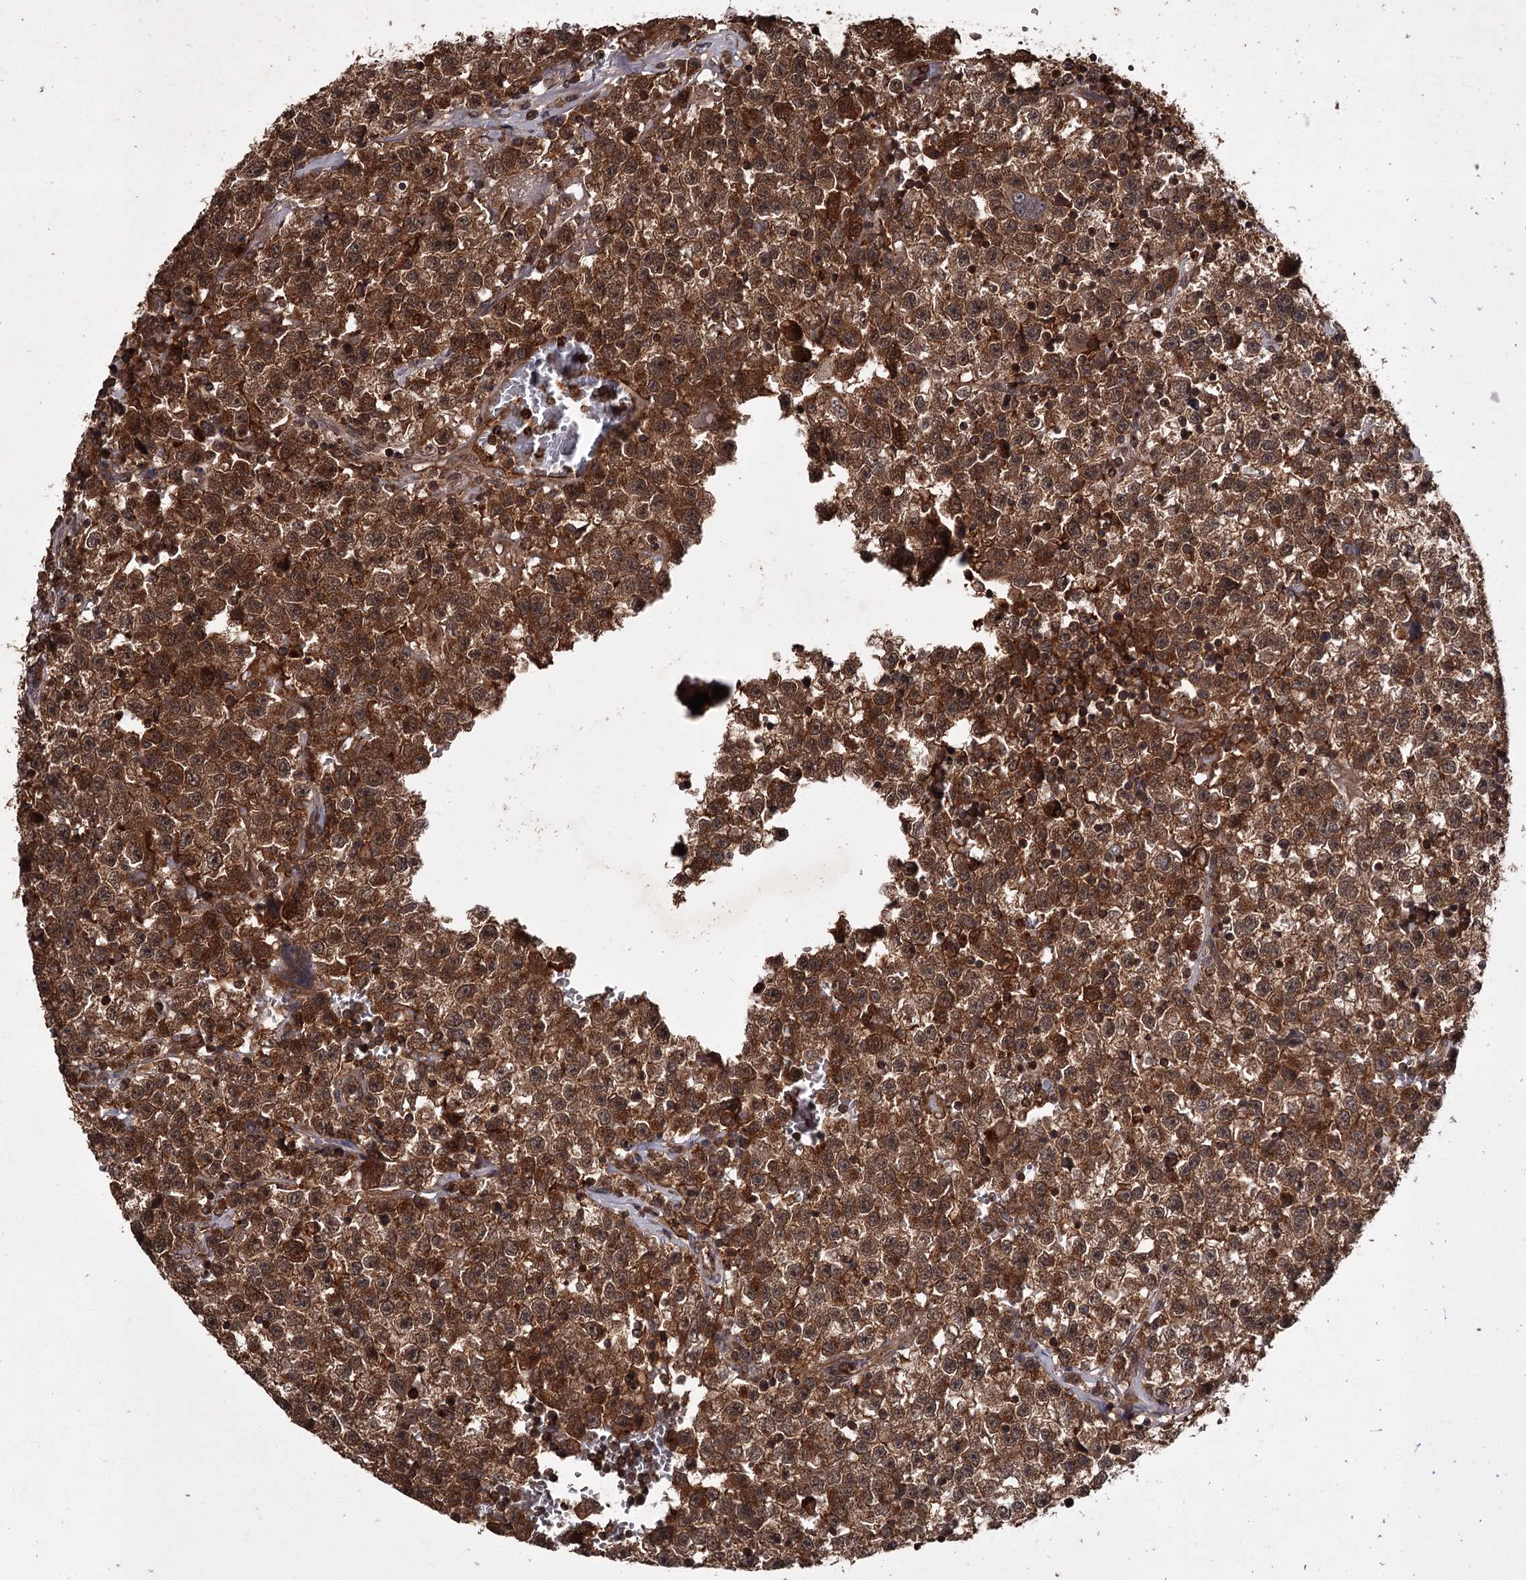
{"staining": {"intensity": "strong", "quantity": ">75%", "location": "cytoplasmic/membranous,nuclear"}, "tissue": "testis cancer", "cell_type": "Tumor cells", "image_type": "cancer", "snomed": [{"axis": "morphology", "description": "Seminoma, NOS"}, {"axis": "topography", "description": "Testis"}], "caption": "Testis cancer stained with immunohistochemistry (IHC) exhibits strong cytoplasmic/membranous and nuclear staining in about >75% of tumor cells. (DAB IHC with brightfield microscopy, high magnification).", "gene": "TBC1D23", "patient": {"sex": "male", "age": 22}}